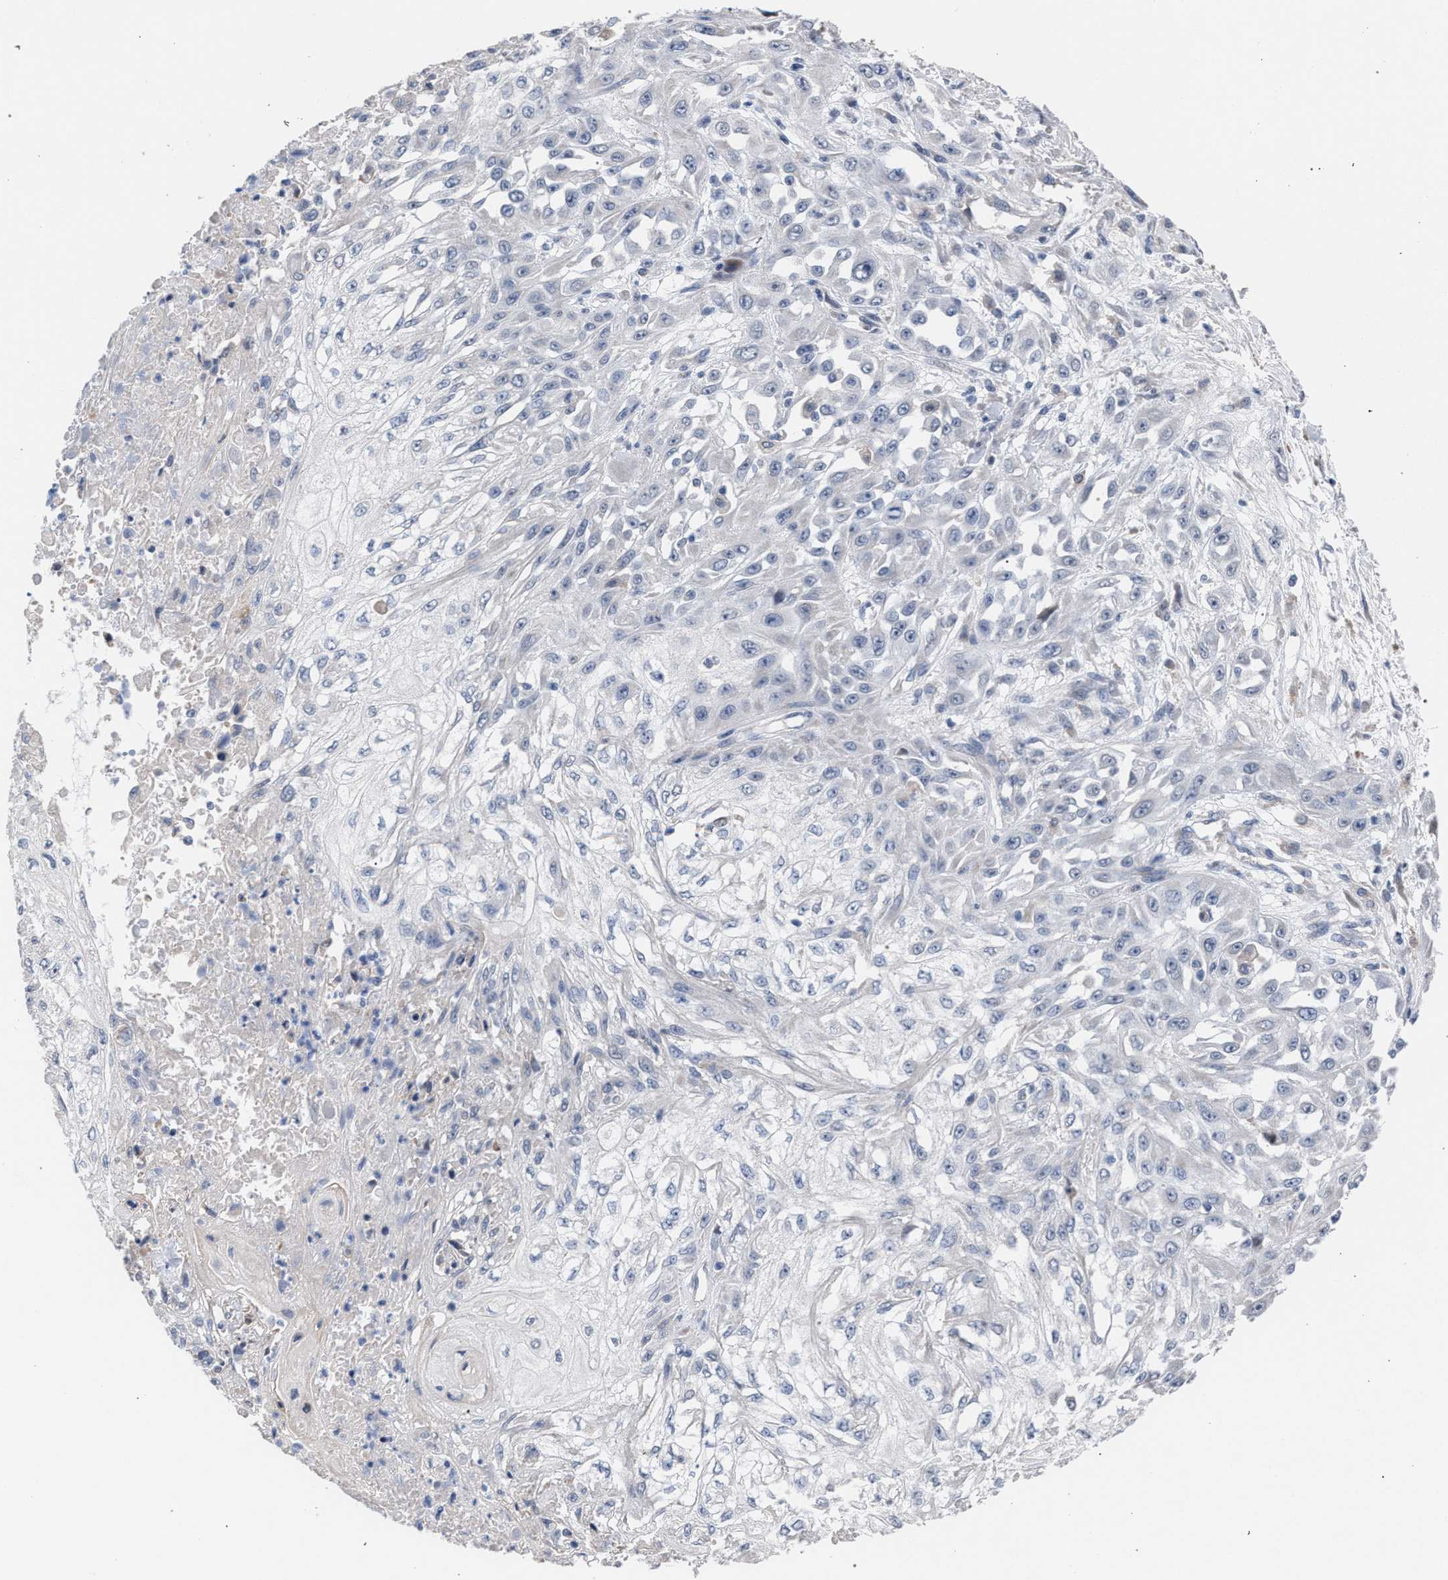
{"staining": {"intensity": "negative", "quantity": "none", "location": "none"}, "tissue": "skin cancer", "cell_type": "Tumor cells", "image_type": "cancer", "snomed": [{"axis": "morphology", "description": "Squamous cell carcinoma, NOS"}, {"axis": "morphology", "description": "Squamous cell carcinoma, metastatic, NOS"}, {"axis": "topography", "description": "Skin"}, {"axis": "topography", "description": "Lymph node"}], "caption": "Photomicrograph shows no protein positivity in tumor cells of metastatic squamous cell carcinoma (skin) tissue.", "gene": "RNF135", "patient": {"sex": "male", "age": 75}}